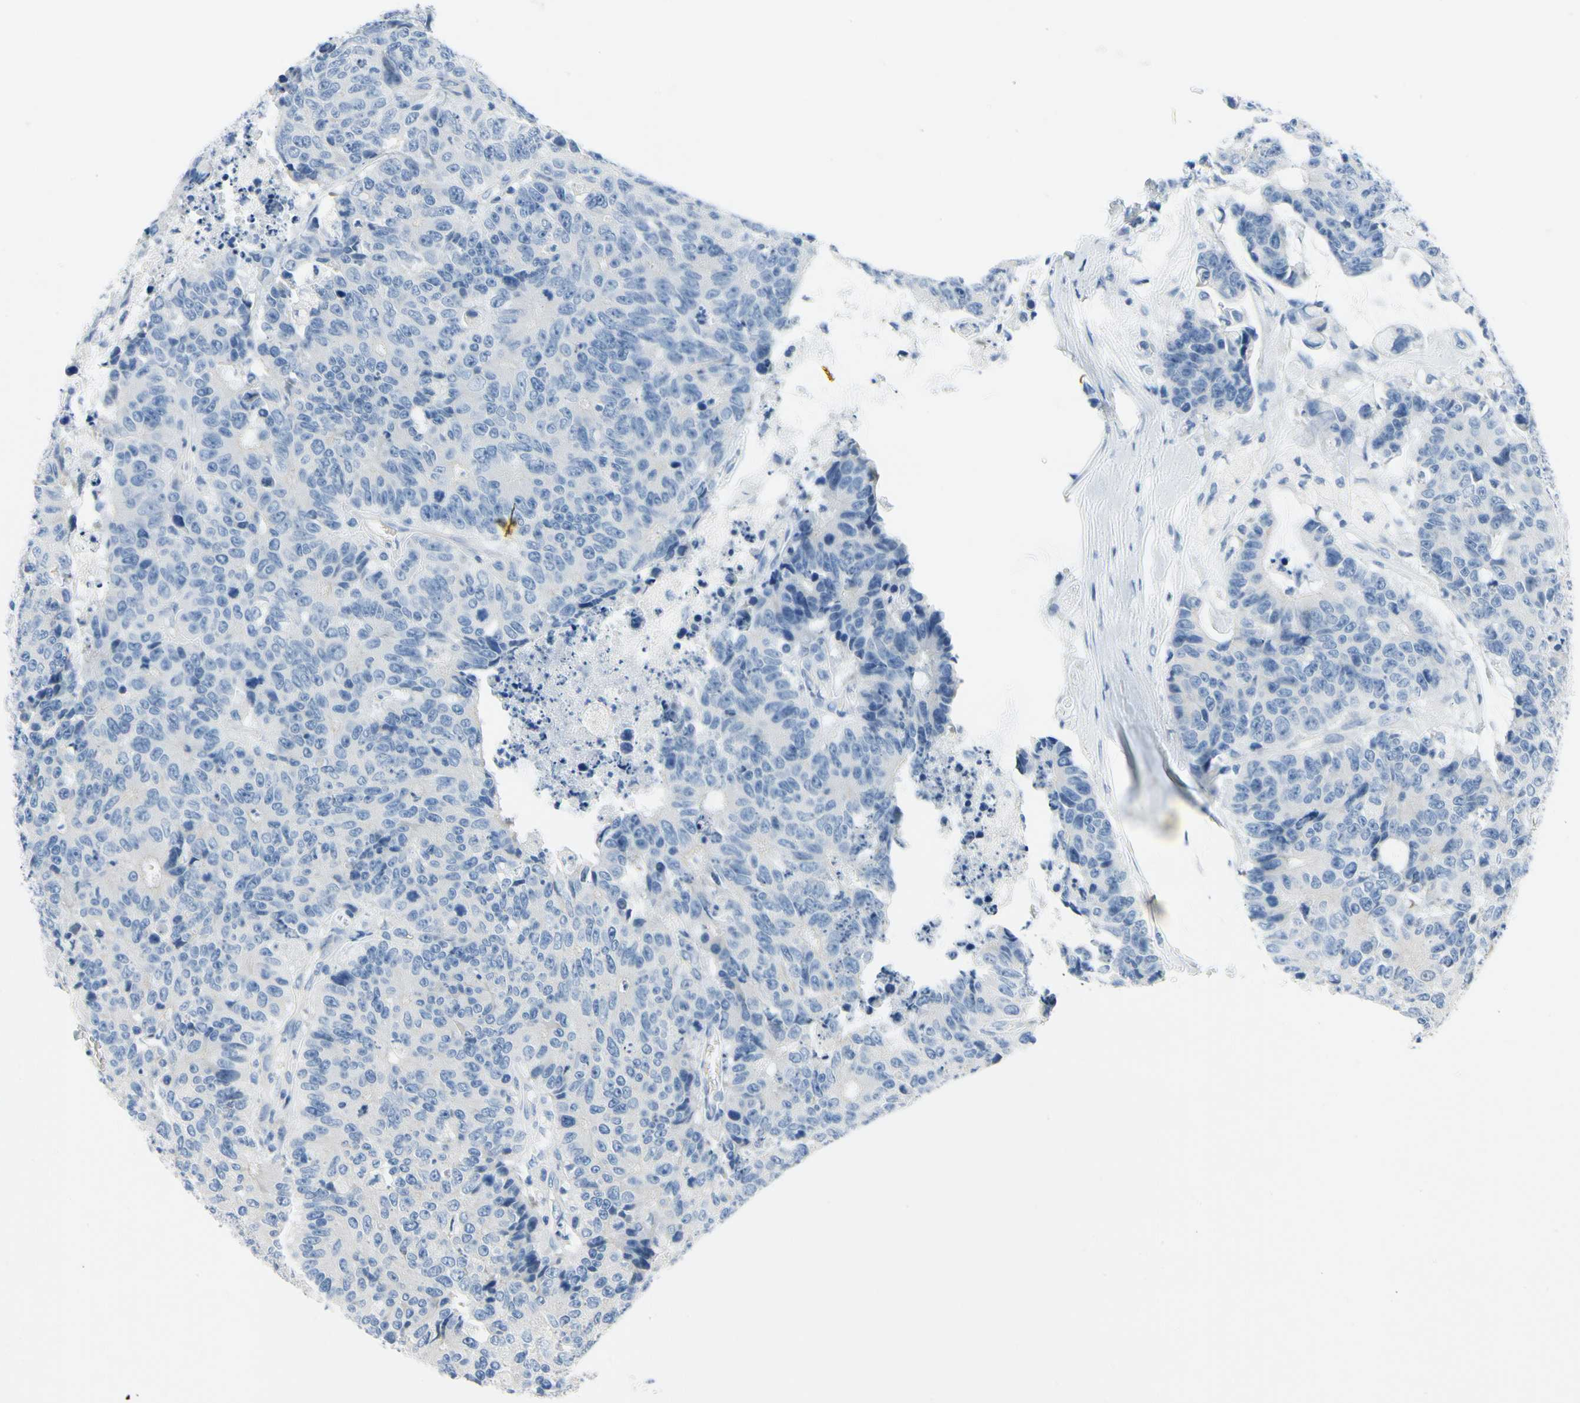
{"staining": {"intensity": "negative", "quantity": "none", "location": "none"}, "tissue": "colorectal cancer", "cell_type": "Tumor cells", "image_type": "cancer", "snomed": [{"axis": "morphology", "description": "Adenocarcinoma, NOS"}, {"axis": "topography", "description": "Colon"}], "caption": "Human colorectal adenocarcinoma stained for a protein using immunohistochemistry shows no positivity in tumor cells.", "gene": "CA14", "patient": {"sex": "female", "age": 86}}